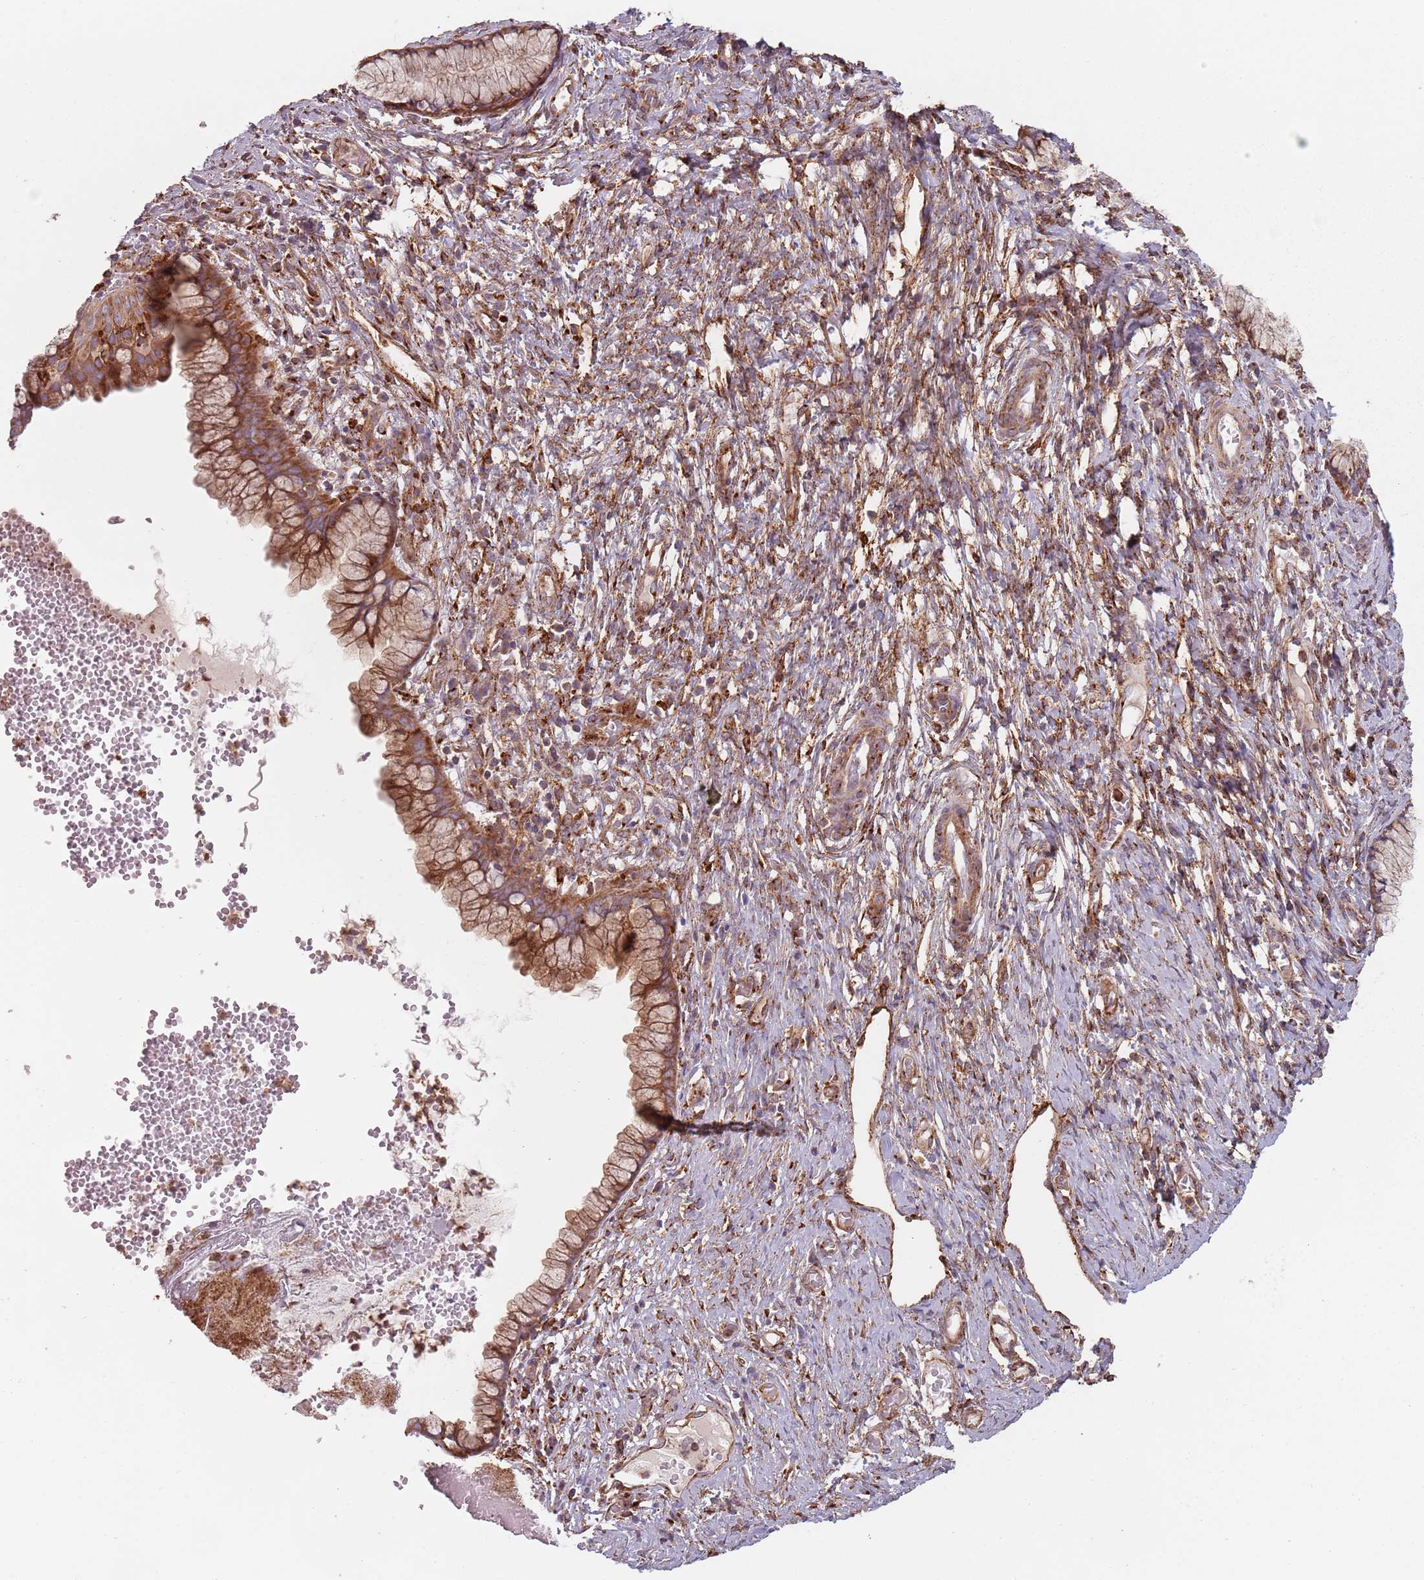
{"staining": {"intensity": "moderate", "quantity": ">75%", "location": "cytoplasmic/membranous"}, "tissue": "cervix", "cell_type": "Glandular cells", "image_type": "normal", "snomed": [{"axis": "morphology", "description": "Normal tissue, NOS"}, {"axis": "topography", "description": "Cervix"}], "caption": "Protein expression analysis of unremarkable cervix shows moderate cytoplasmic/membranous positivity in about >75% of glandular cells. The protein of interest is stained brown, and the nuclei are stained in blue (DAB IHC with brightfield microscopy, high magnification).", "gene": "TPD52L2", "patient": {"sex": "female", "age": 42}}